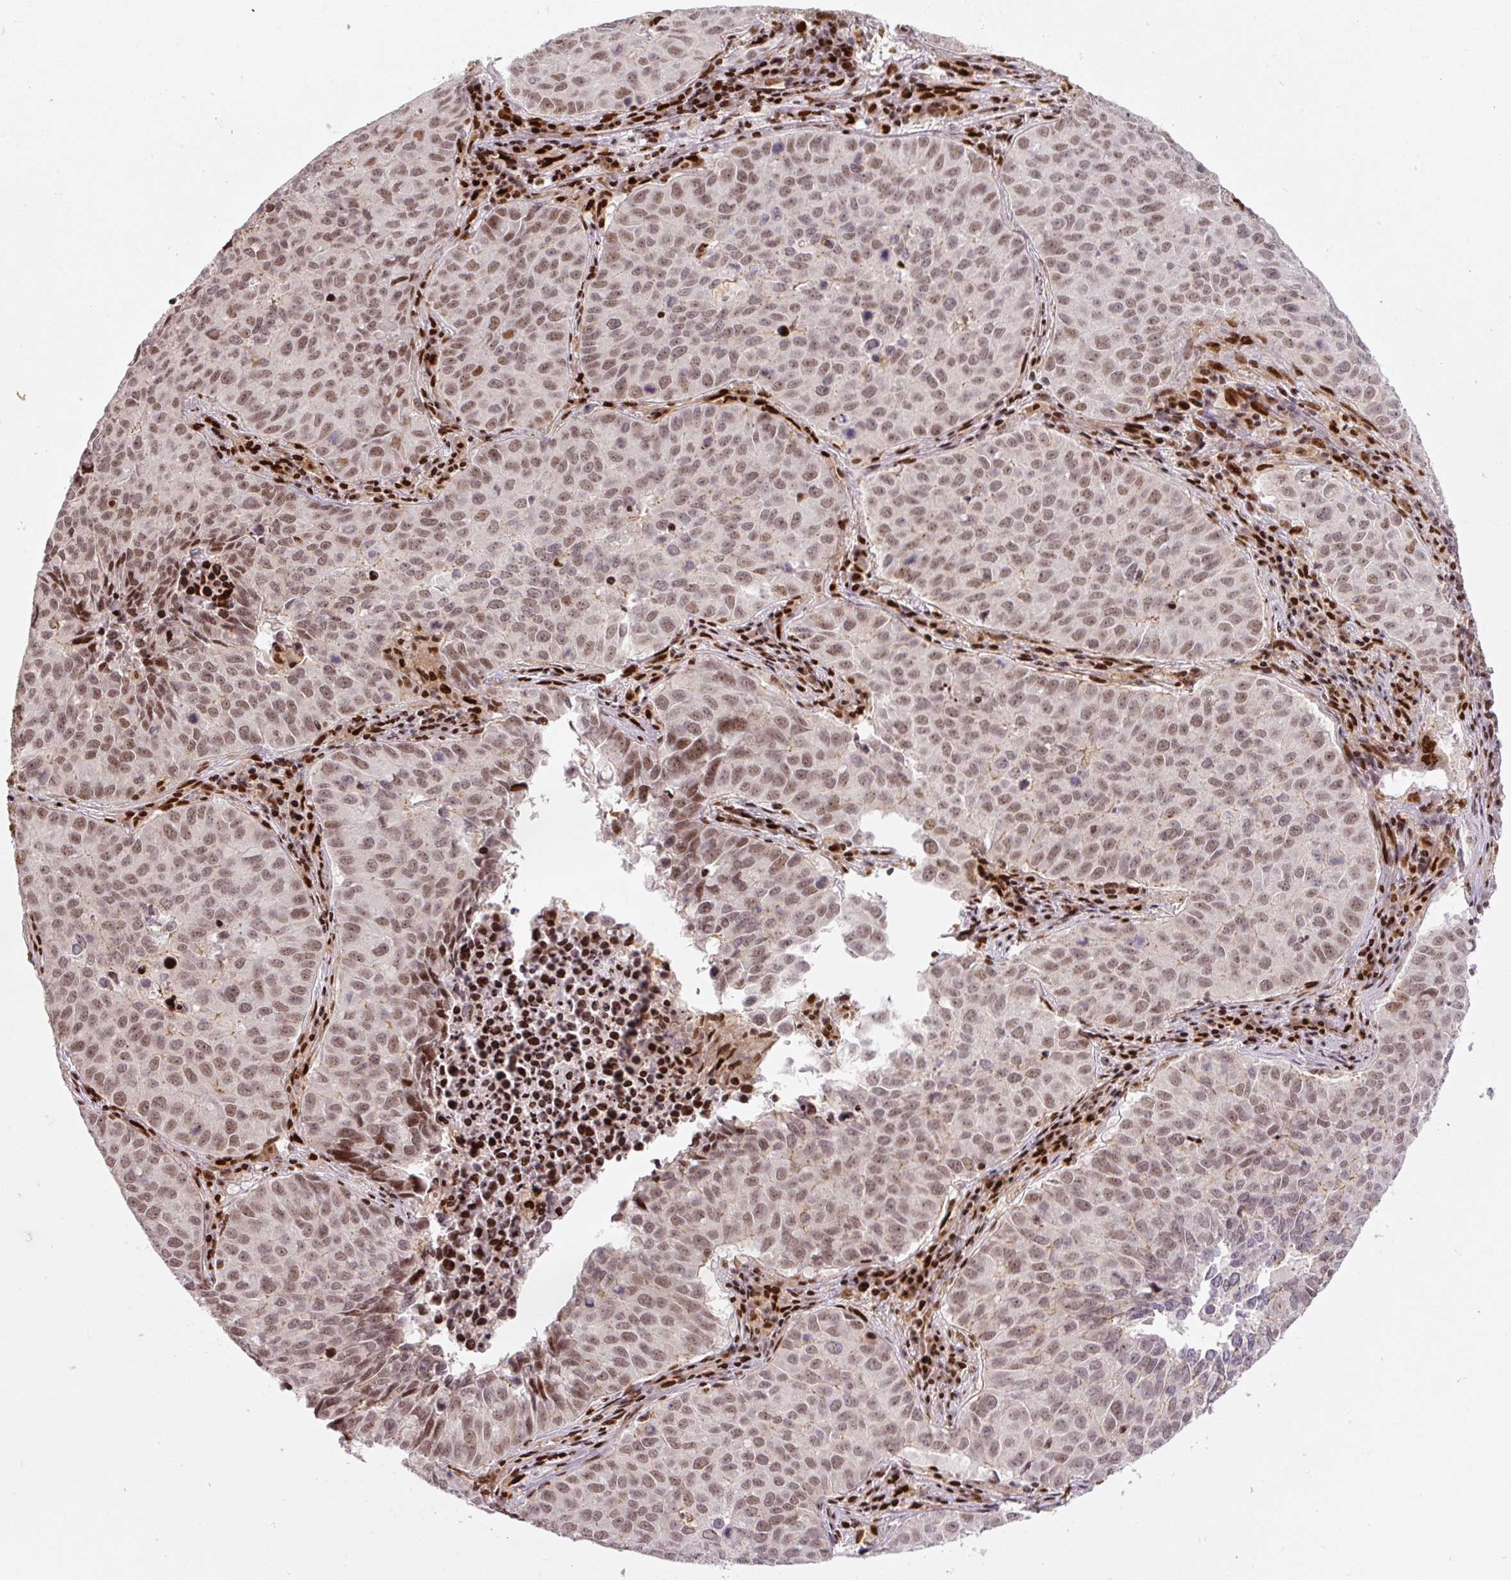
{"staining": {"intensity": "moderate", "quantity": ">75%", "location": "nuclear"}, "tissue": "lung cancer", "cell_type": "Tumor cells", "image_type": "cancer", "snomed": [{"axis": "morphology", "description": "Adenocarcinoma, NOS"}, {"axis": "topography", "description": "Lung"}], "caption": "There is medium levels of moderate nuclear positivity in tumor cells of adenocarcinoma (lung), as demonstrated by immunohistochemical staining (brown color).", "gene": "PYDC2", "patient": {"sex": "female", "age": 50}}